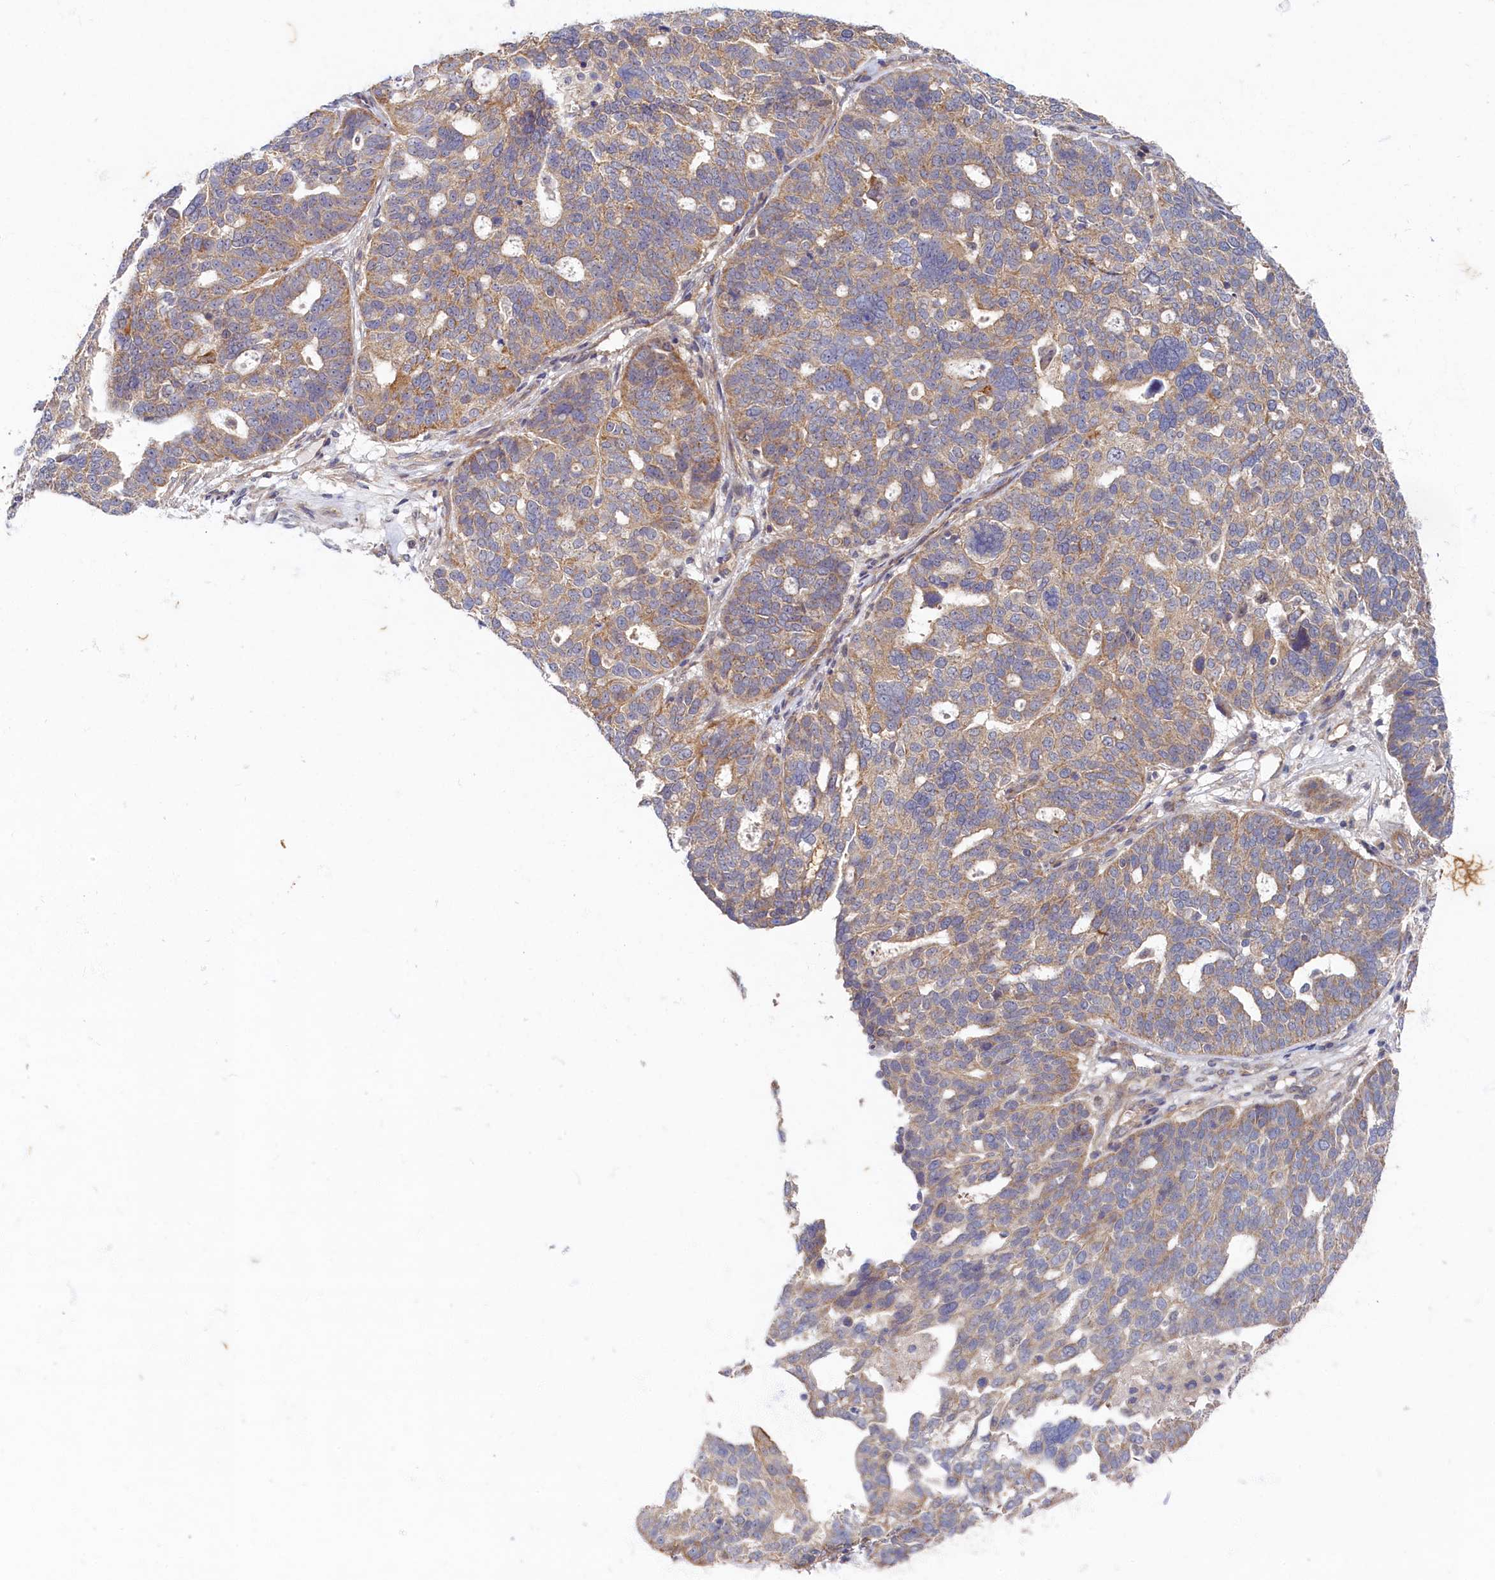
{"staining": {"intensity": "weak", "quantity": "25%-75%", "location": "cytoplasmic/membranous"}, "tissue": "ovarian cancer", "cell_type": "Tumor cells", "image_type": "cancer", "snomed": [{"axis": "morphology", "description": "Cystadenocarcinoma, serous, NOS"}, {"axis": "topography", "description": "Ovary"}], "caption": "This is an image of immunohistochemistry staining of serous cystadenocarcinoma (ovarian), which shows weak positivity in the cytoplasmic/membranous of tumor cells.", "gene": "WDR59", "patient": {"sex": "female", "age": 59}}